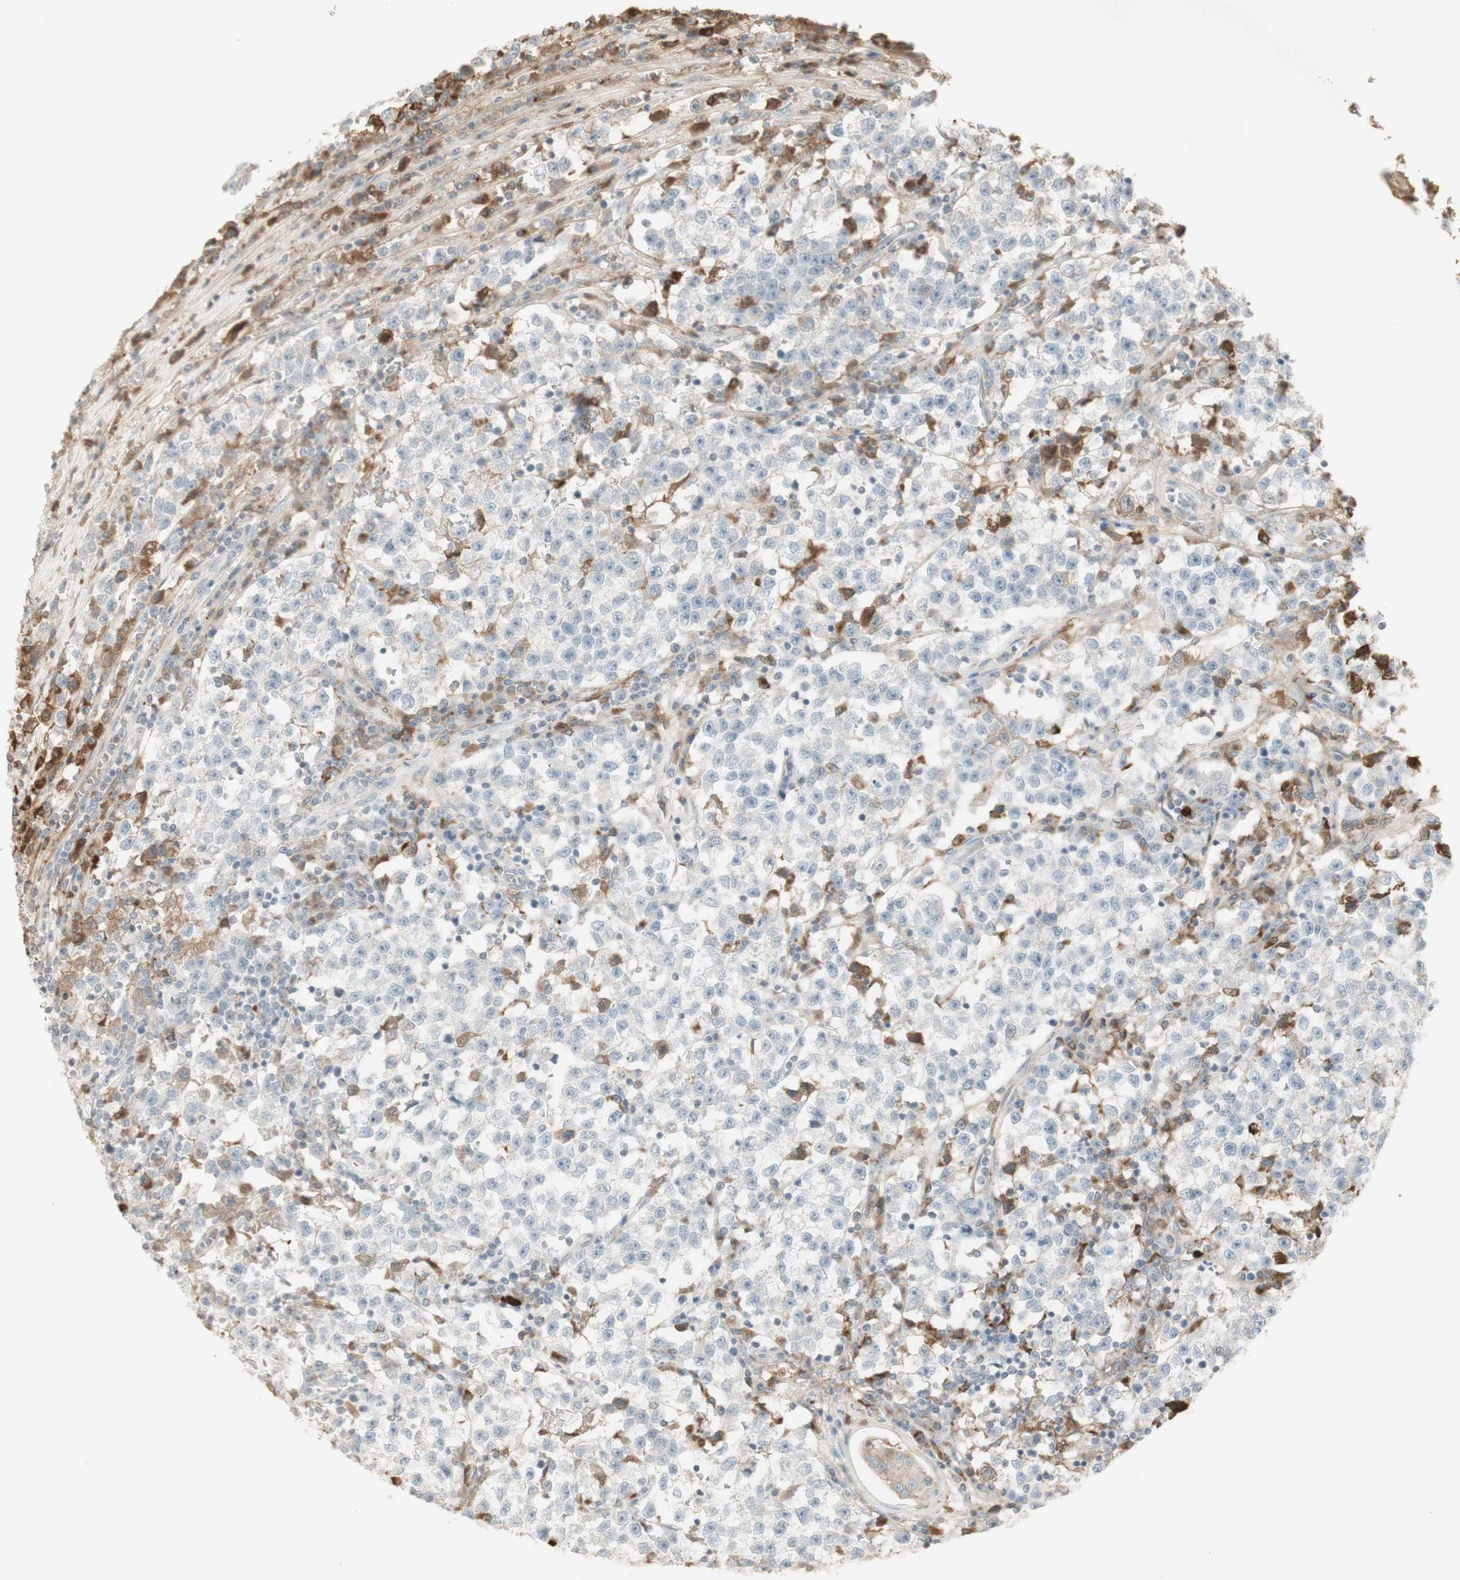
{"staining": {"intensity": "negative", "quantity": "none", "location": "none"}, "tissue": "testis cancer", "cell_type": "Tumor cells", "image_type": "cancer", "snomed": [{"axis": "morphology", "description": "Seminoma, NOS"}, {"axis": "topography", "description": "Testis"}], "caption": "This is an IHC micrograph of human testis seminoma. There is no expression in tumor cells.", "gene": "NID1", "patient": {"sex": "male", "age": 22}}